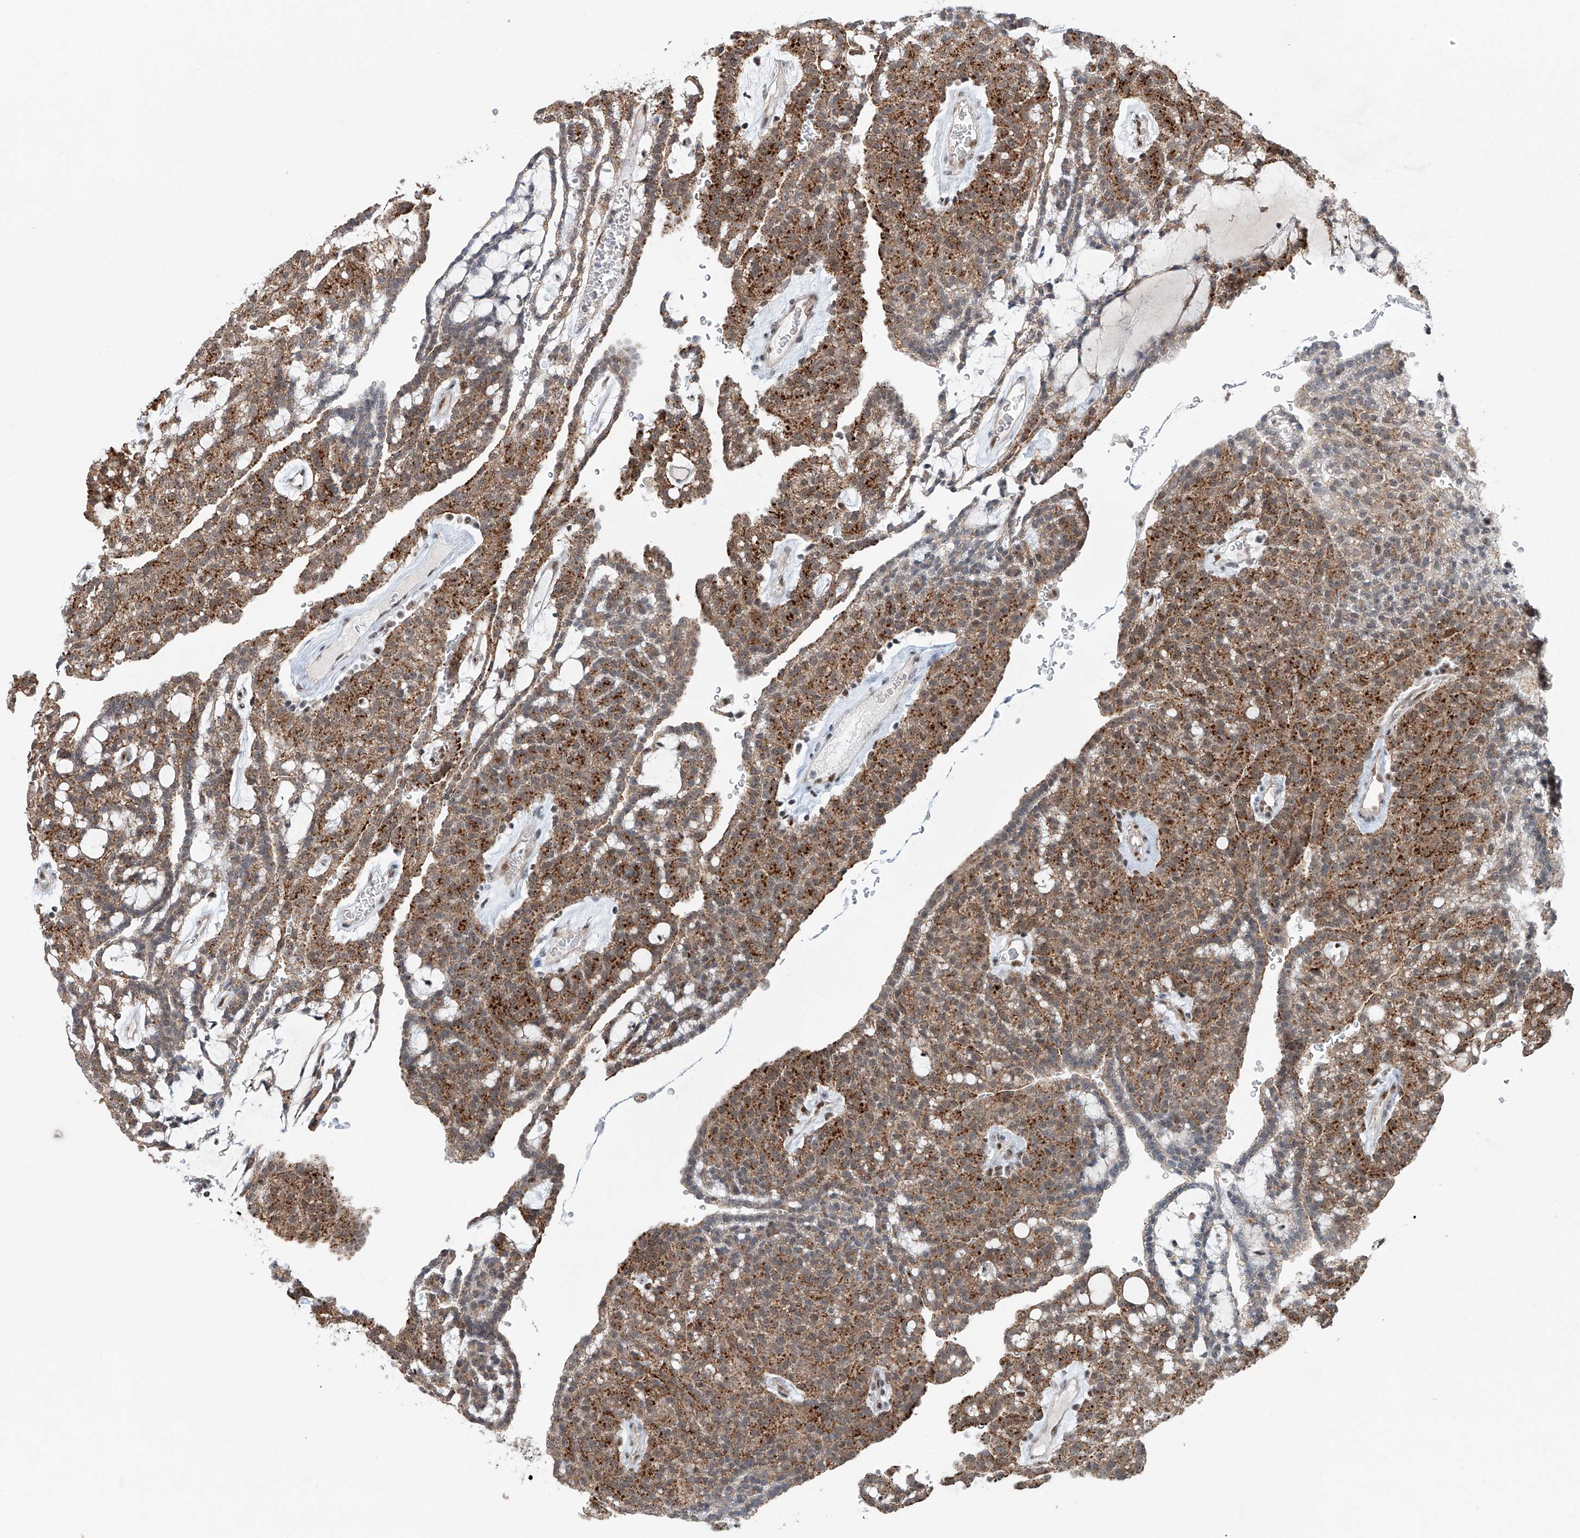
{"staining": {"intensity": "moderate", "quantity": ">75%", "location": "cytoplasmic/membranous"}, "tissue": "renal cancer", "cell_type": "Tumor cells", "image_type": "cancer", "snomed": [{"axis": "morphology", "description": "Adenocarcinoma, NOS"}, {"axis": "topography", "description": "Kidney"}], "caption": "An image of human renal cancer stained for a protein displays moderate cytoplasmic/membranous brown staining in tumor cells. Using DAB (brown) and hematoxylin (blue) stains, captured at high magnification using brightfield microscopy.", "gene": "SDE2", "patient": {"sex": "male", "age": 63}}